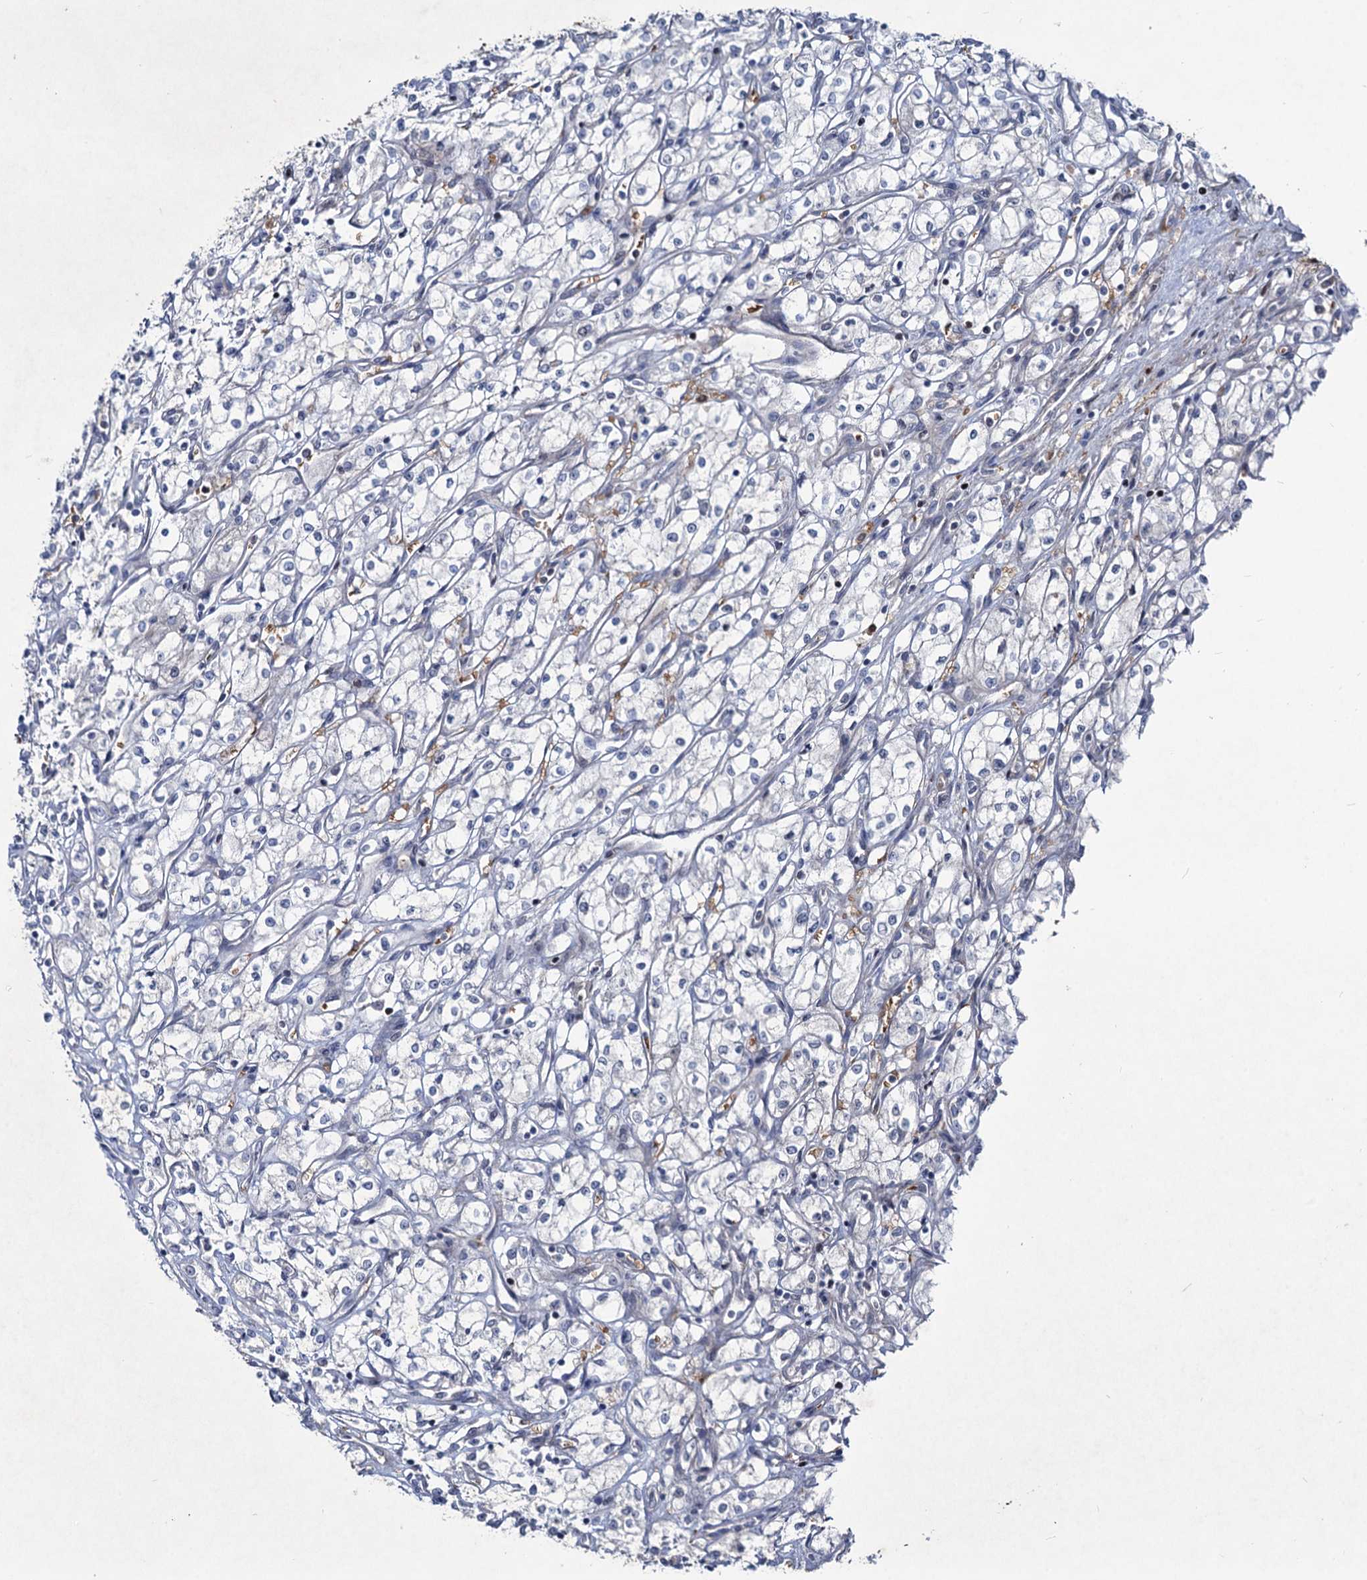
{"staining": {"intensity": "negative", "quantity": "none", "location": "none"}, "tissue": "renal cancer", "cell_type": "Tumor cells", "image_type": "cancer", "snomed": [{"axis": "morphology", "description": "Adenocarcinoma, NOS"}, {"axis": "topography", "description": "Kidney"}], "caption": "This is an immunohistochemistry (IHC) image of renal adenocarcinoma. There is no positivity in tumor cells.", "gene": "RNF6", "patient": {"sex": "male", "age": 59}}